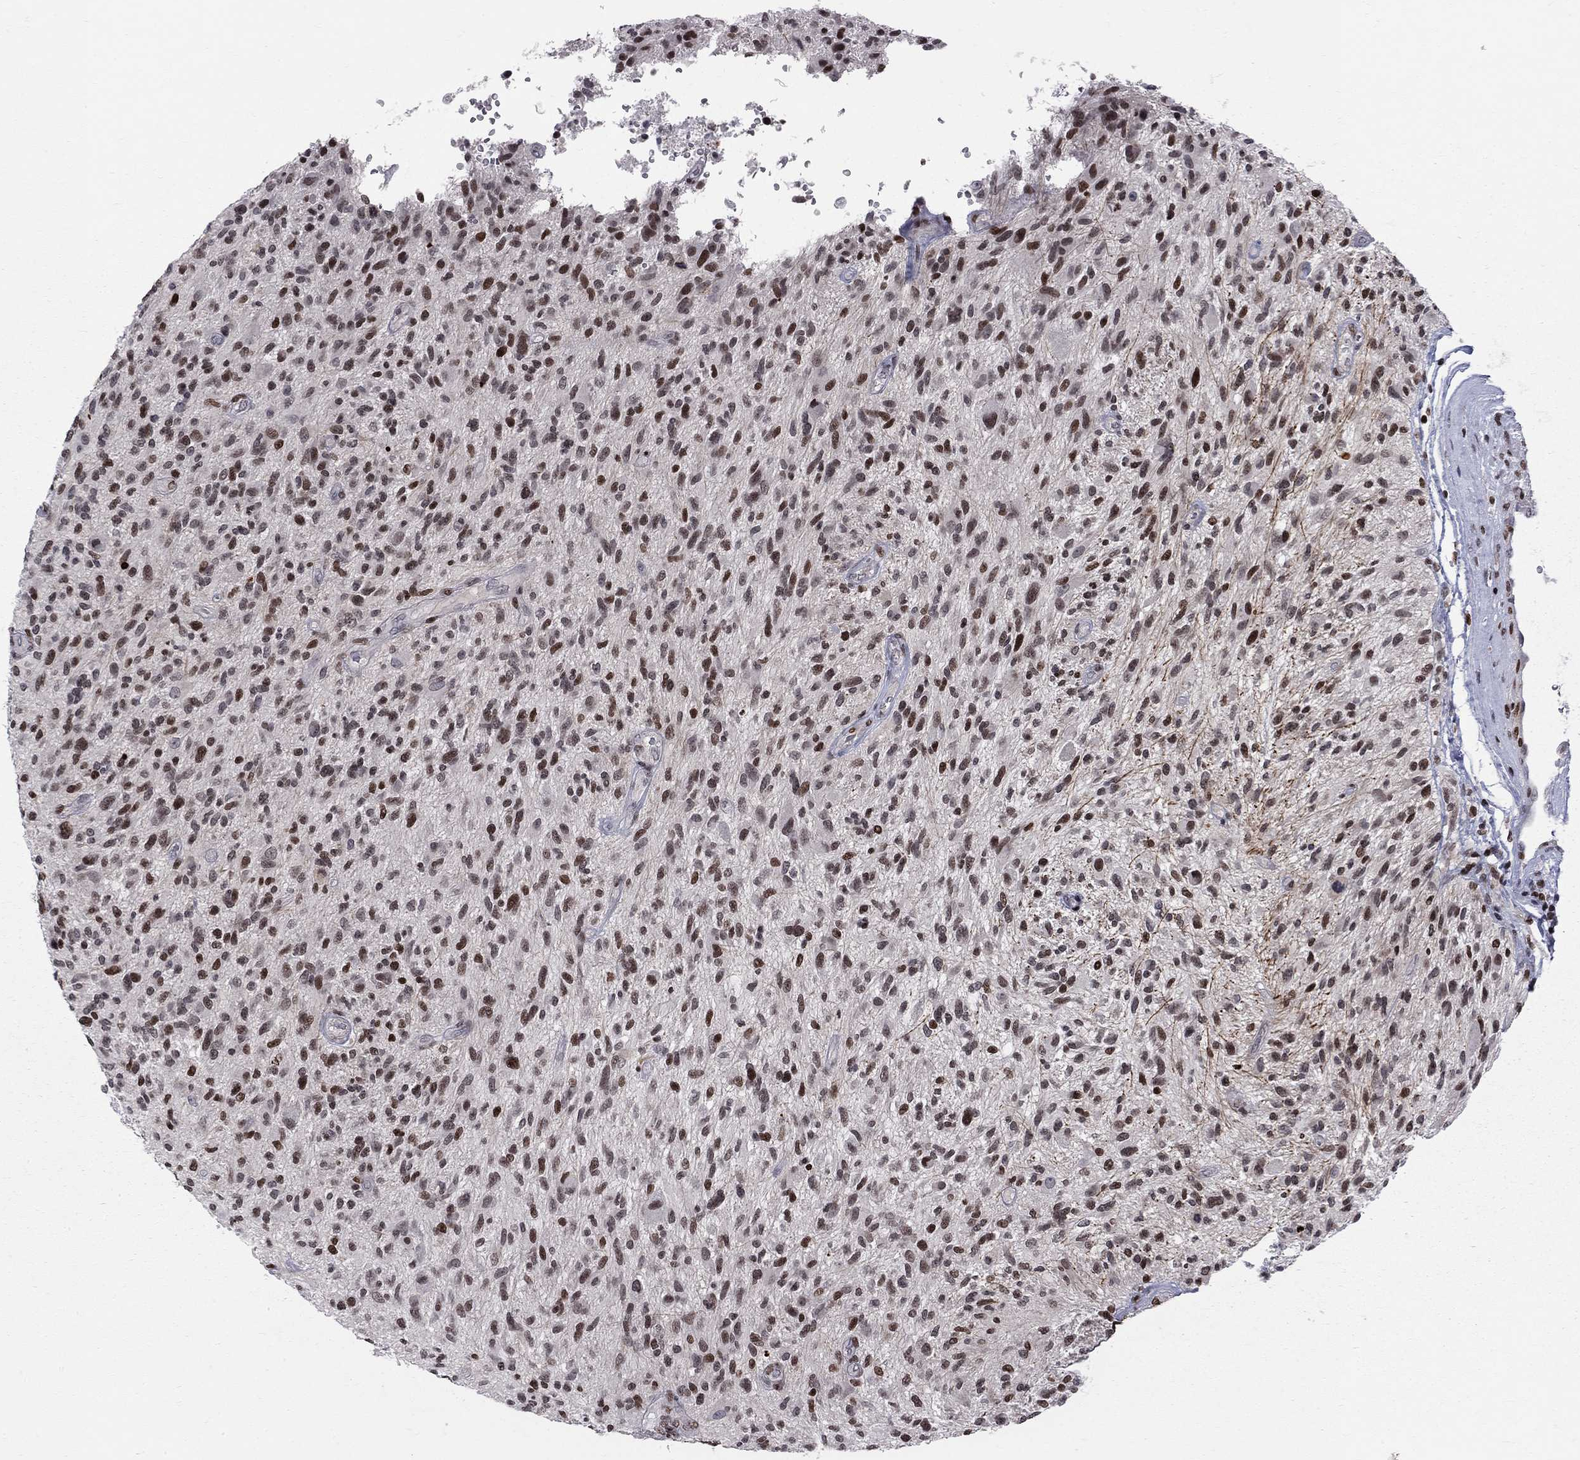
{"staining": {"intensity": "strong", "quantity": ">75%", "location": "nuclear"}, "tissue": "glioma", "cell_type": "Tumor cells", "image_type": "cancer", "snomed": [{"axis": "morphology", "description": "Glioma, malignant, High grade"}, {"axis": "topography", "description": "Brain"}], "caption": "This photomicrograph shows malignant glioma (high-grade) stained with immunohistochemistry (IHC) to label a protein in brown. The nuclear of tumor cells show strong positivity for the protein. Nuclei are counter-stained blue.", "gene": "RNASEH2C", "patient": {"sex": "male", "age": 47}}